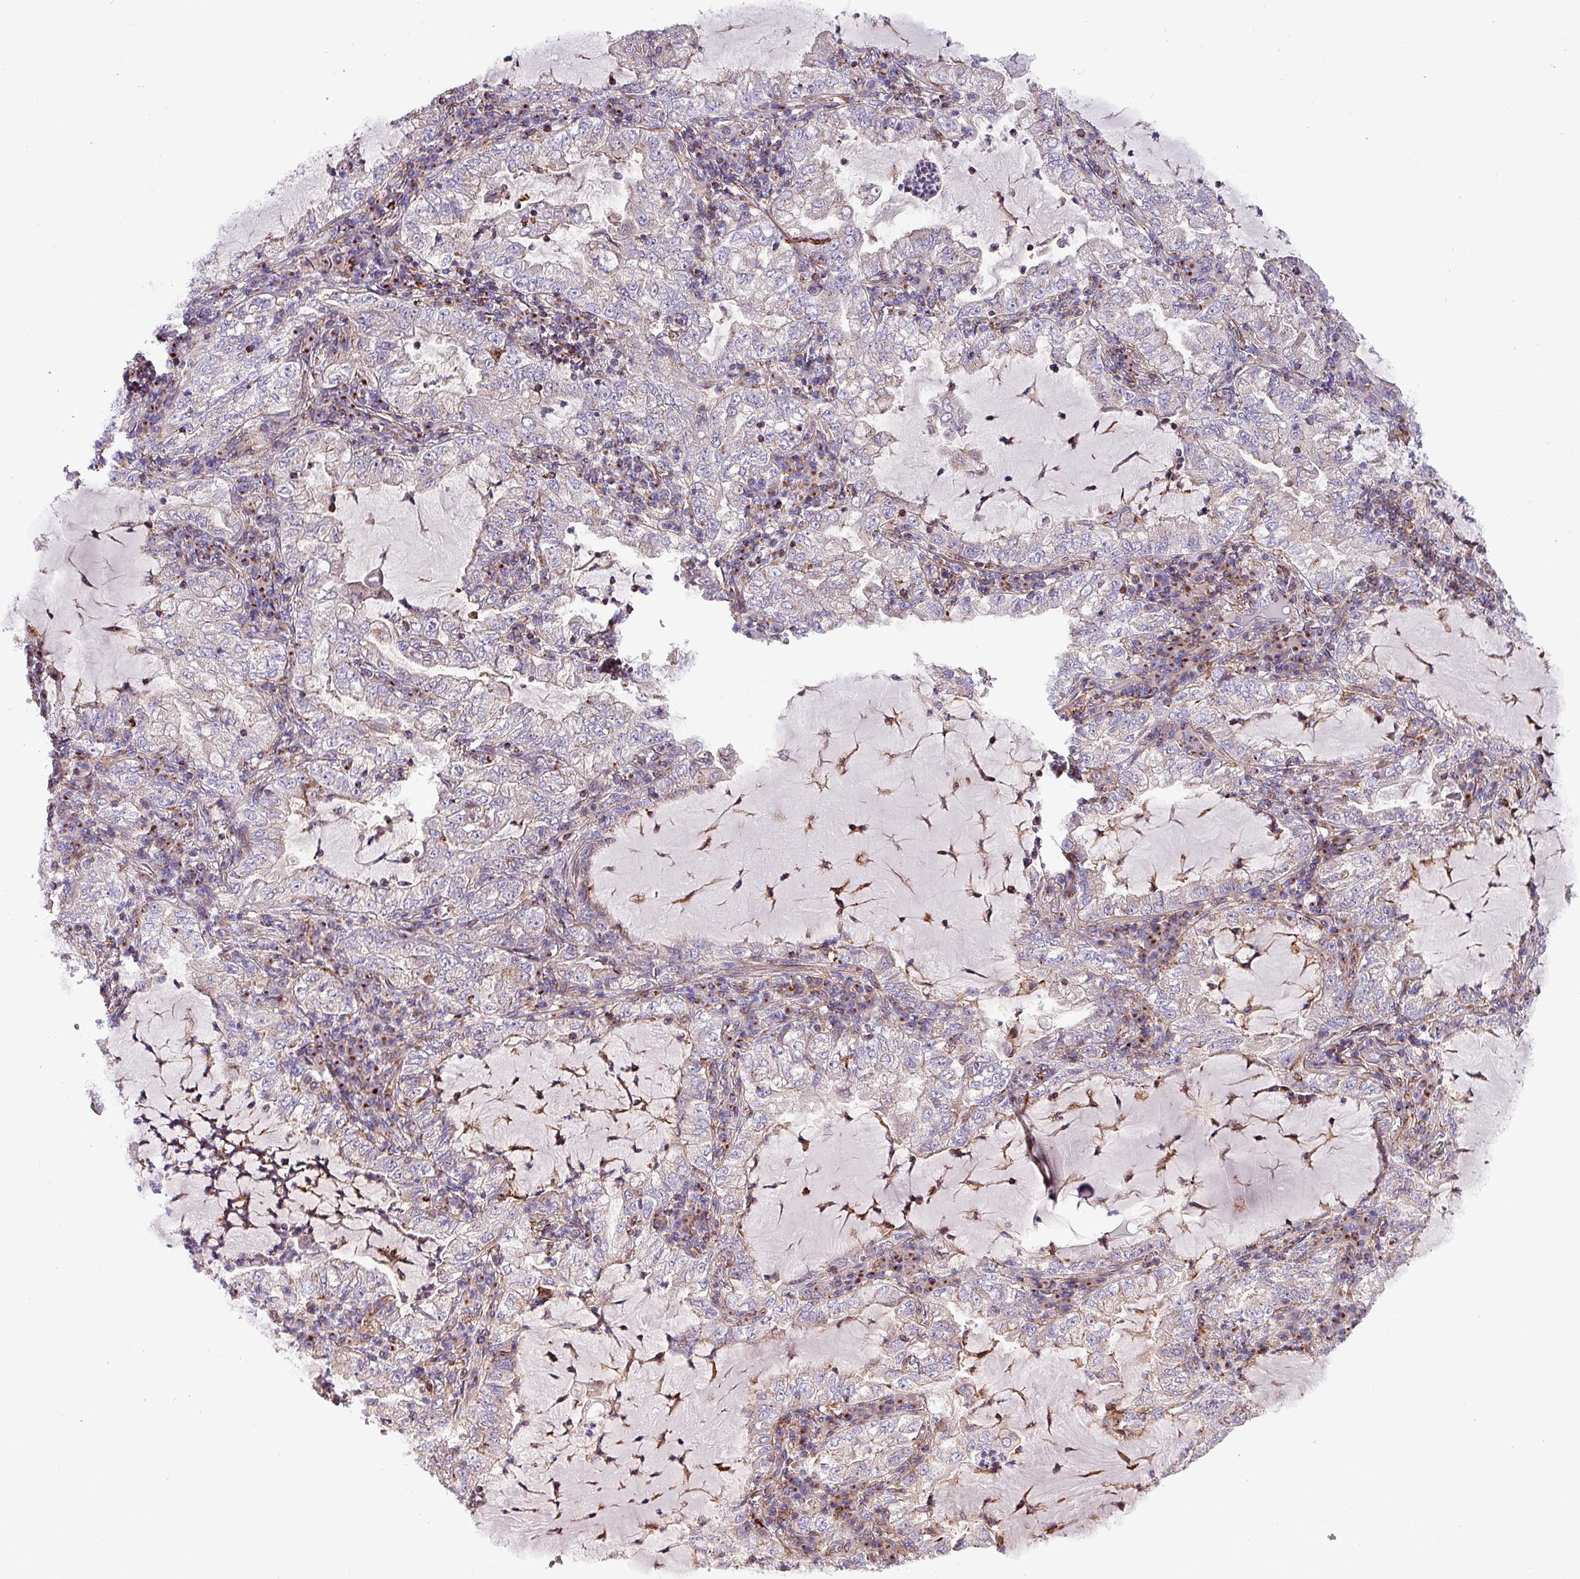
{"staining": {"intensity": "negative", "quantity": "none", "location": "none"}, "tissue": "lung cancer", "cell_type": "Tumor cells", "image_type": "cancer", "snomed": [{"axis": "morphology", "description": "Adenocarcinoma, NOS"}, {"axis": "topography", "description": "Lung"}], "caption": "IHC of human lung adenocarcinoma shows no expression in tumor cells.", "gene": "VAMP4", "patient": {"sex": "female", "age": 73}}